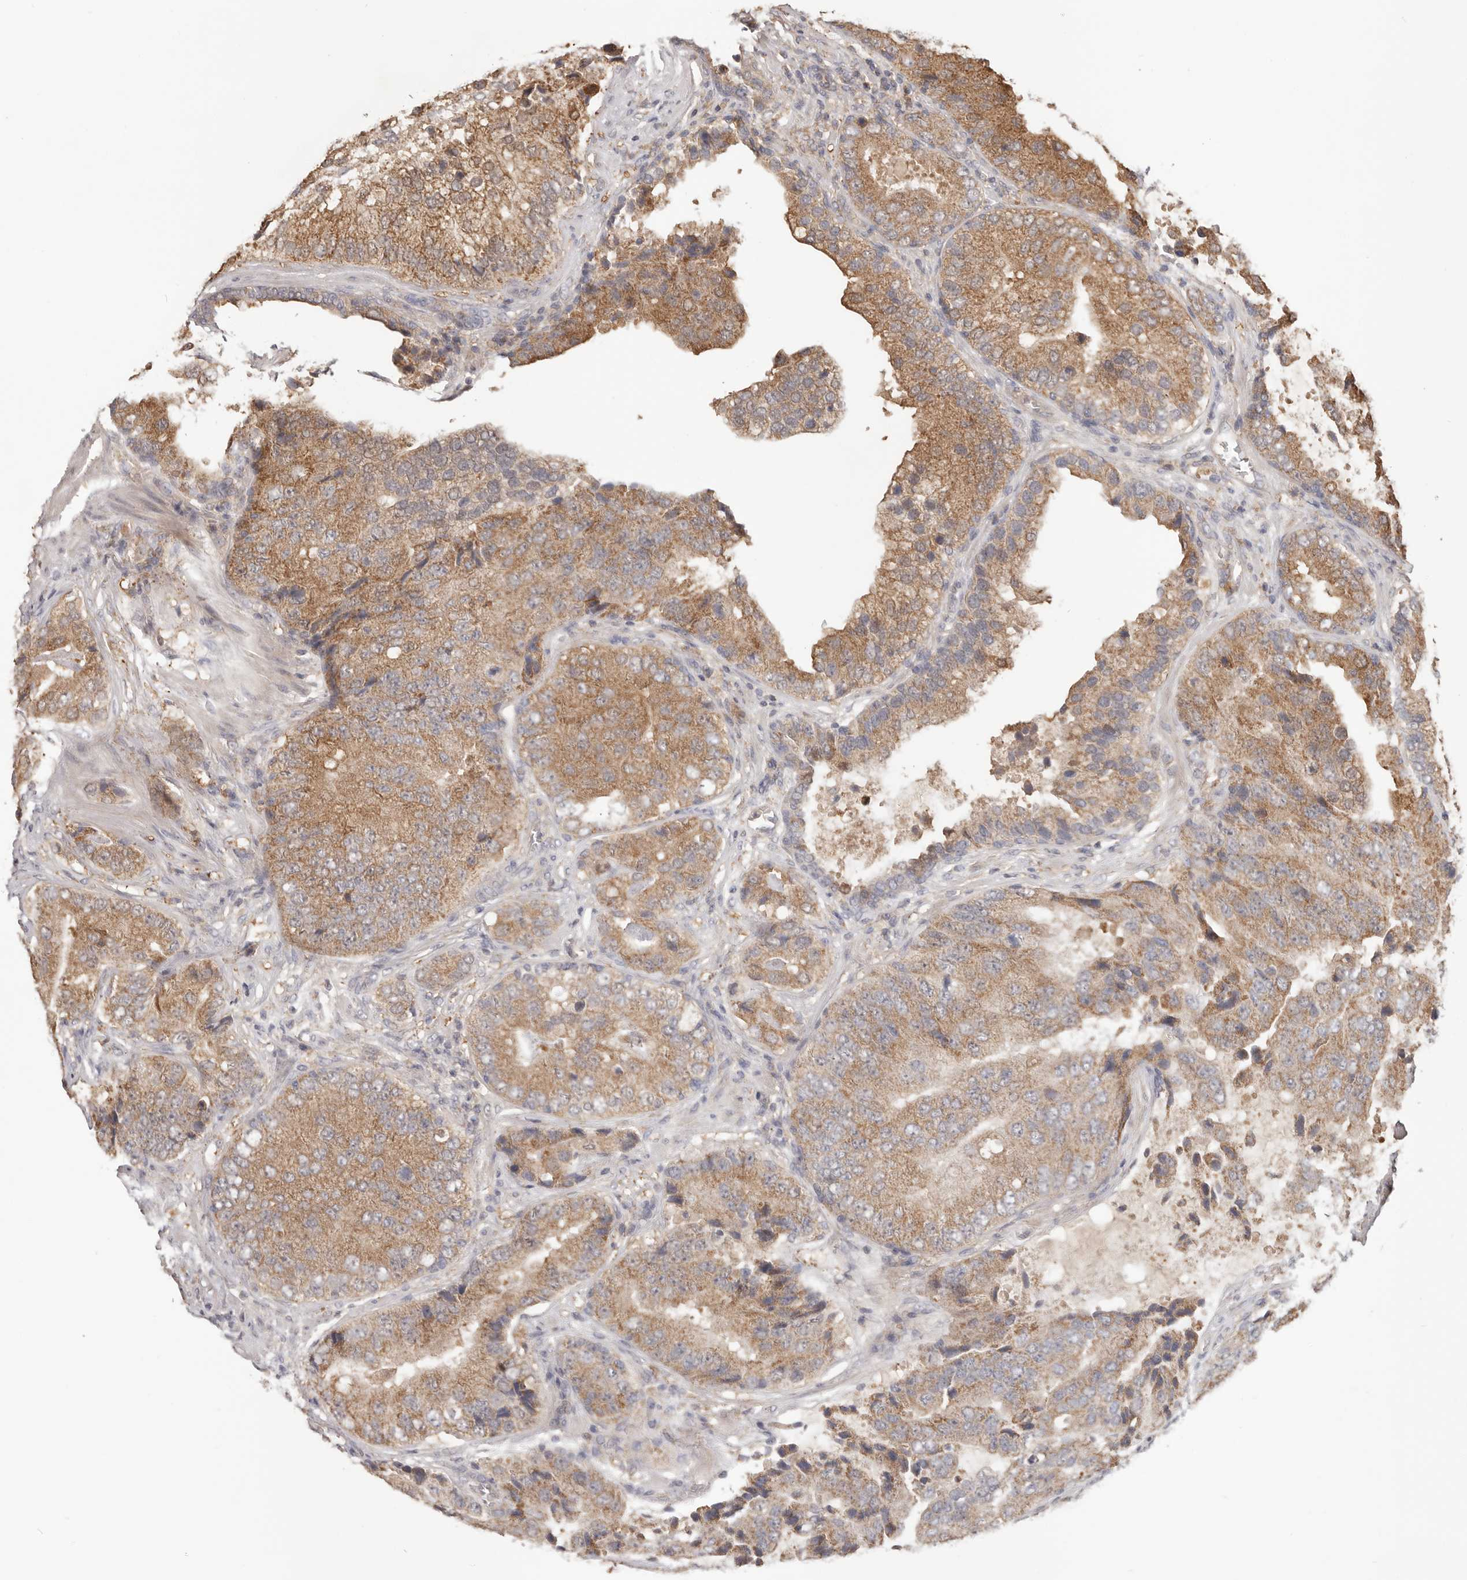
{"staining": {"intensity": "moderate", "quantity": ">75%", "location": "cytoplasmic/membranous"}, "tissue": "prostate cancer", "cell_type": "Tumor cells", "image_type": "cancer", "snomed": [{"axis": "morphology", "description": "Adenocarcinoma, High grade"}, {"axis": "topography", "description": "Prostate"}], "caption": "Immunohistochemical staining of prostate adenocarcinoma (high-grade) demonstrates moderate cytoplasmic/membranous protein expression in approximately >75% of tumor cells. The protein of interest is stained brown, and the nuclei are stained in blue (DAB IHC with brightfield microscopy, high magnification).", "gene": "LRP6", "patient": {"sex": "male", "age": 70}}